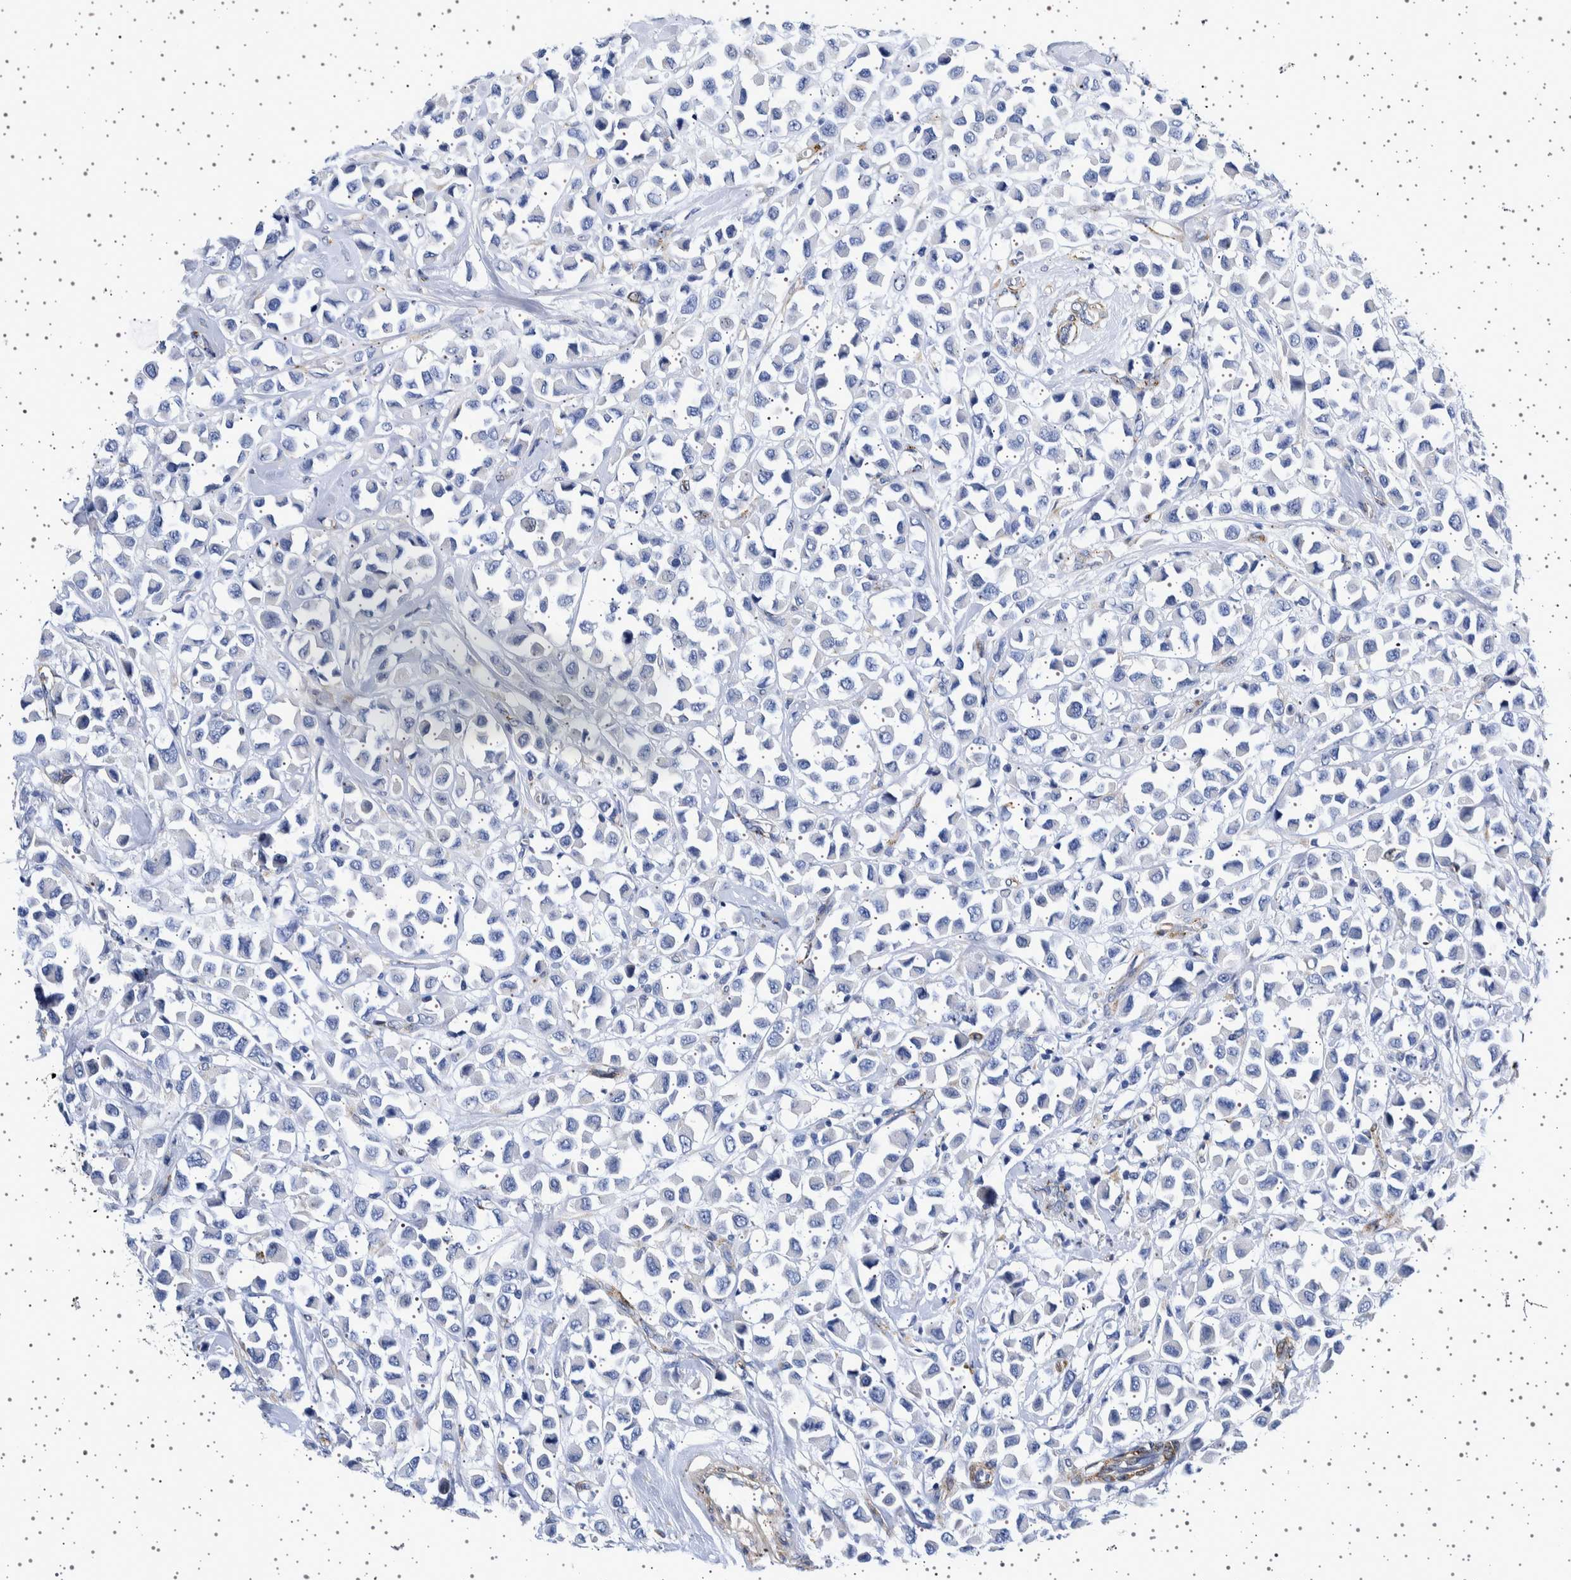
{"staining": {"intensity": "negative", "quantity": "none", "location": "none"}, "tissue": "breast cancer", "cell_type": "Tumor cells", "image_type": "cancer", "snomed": [{"axis": "morphology", "description": "Duct carcinoma"}, {"axis": "topography", "description": "Breast"}], "caption": "This is an immunohistochemistry photomicrograph of breast invasive ductal carcinoma. There is no expression in tumor cells.", "gene": "SEPTIN4", "patient": {"sex": "female", "age": 61}}